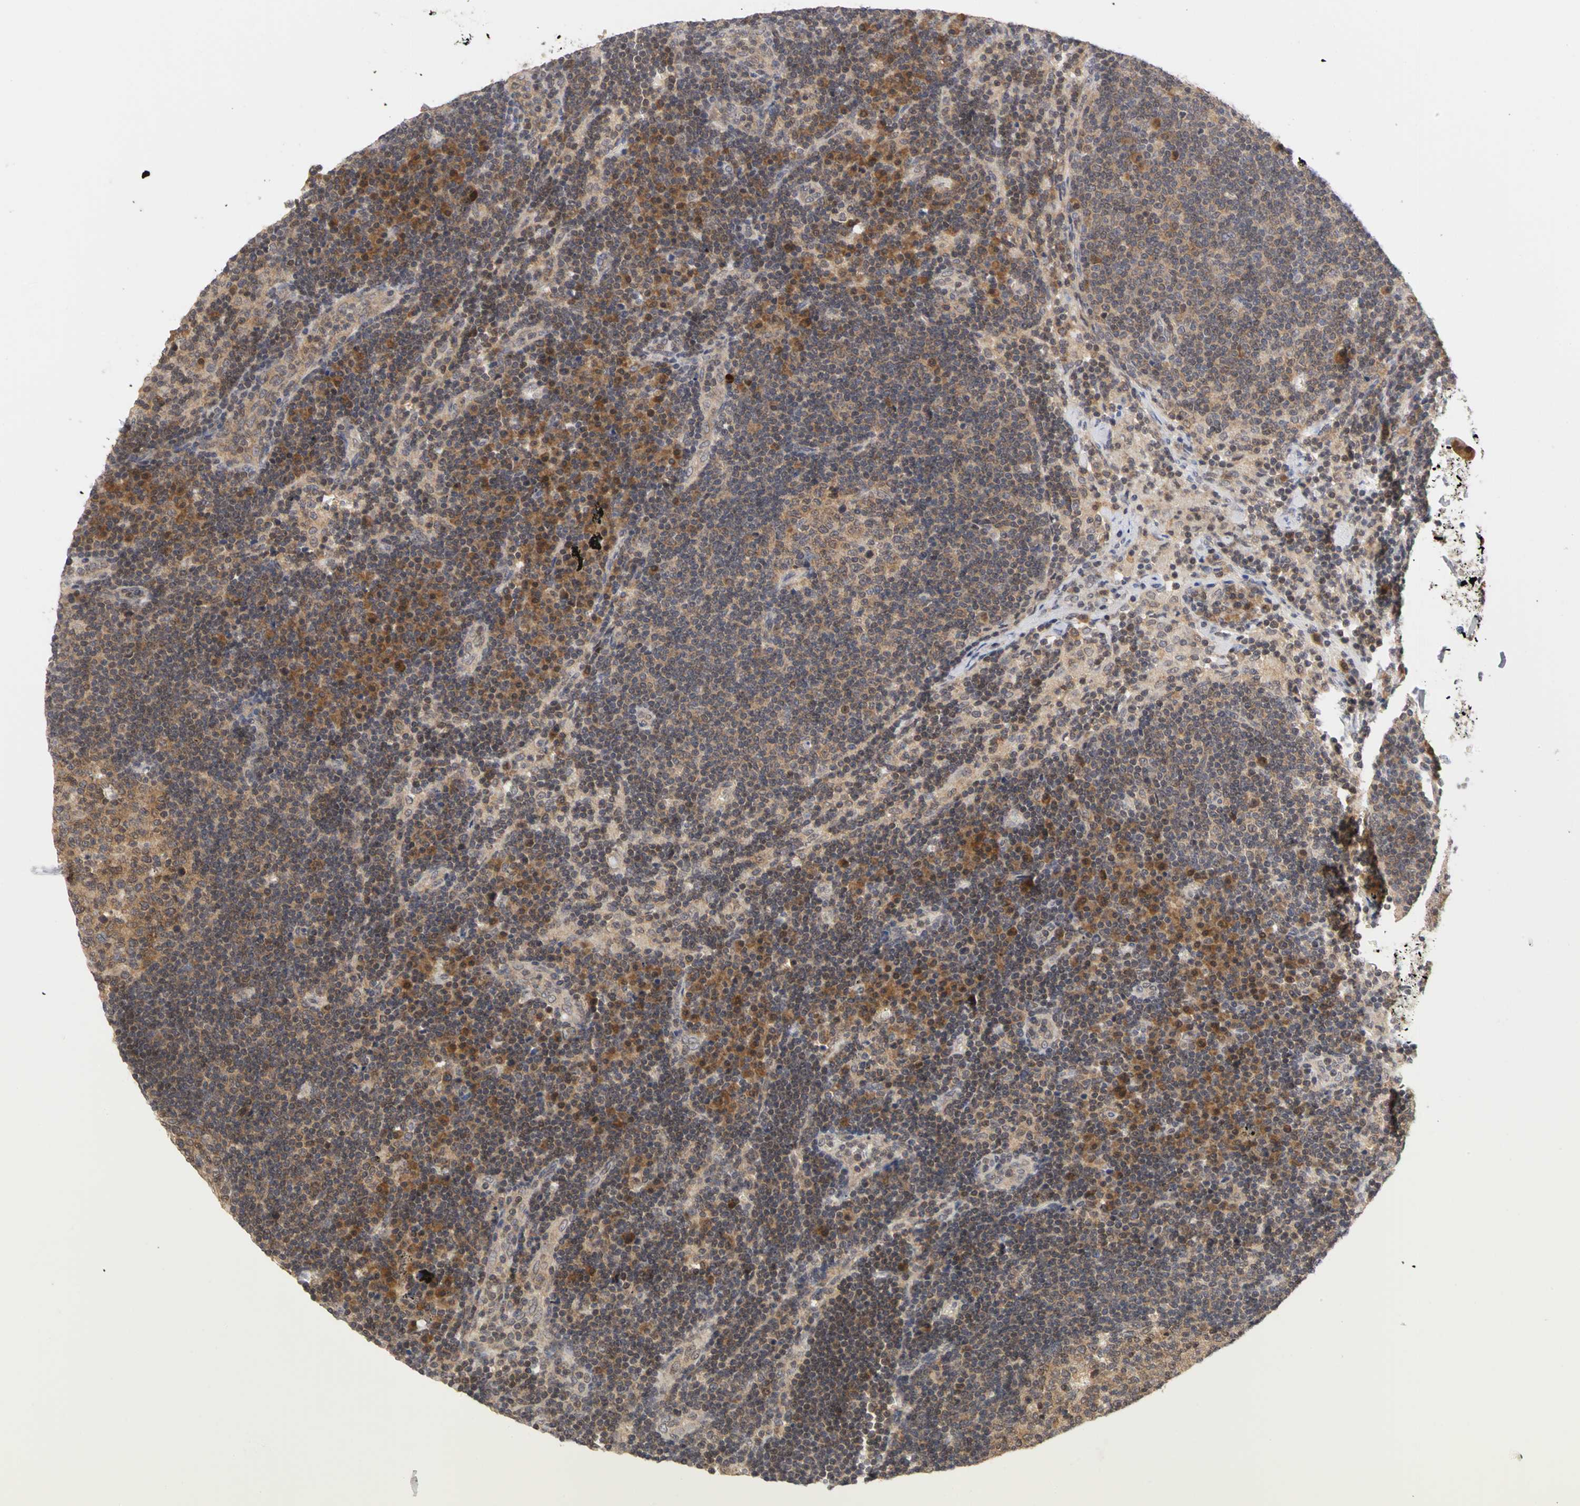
{"staining": {"intensity": "moderate", "quantity": ">75%", "location": "cytoplasmic/membranous,nuclear"}, "tissue": "lymph node", "cell_type": "Germinal center cells", "image_type": "normal", "snomed": [{"axis": "morphology", "description": "Normal tissue, NOS"}, {"axis": "morphology", "description": "Squamous cell carcinoma, metastatic, NOS"}, {"axis": "topography", "description": "Lymph node"}], "caption": "A histopathology image of human lymph node stained for a protein shows moderate cytoplasmic/membranous,nuclear brown staining in germinal center cells. (DAB (3,3'-diaminobenzidine) IHC with brightfield microscopy, high magnification).", "gene": "UBE2M", "patient": {"sex": "female", "age": 53}}